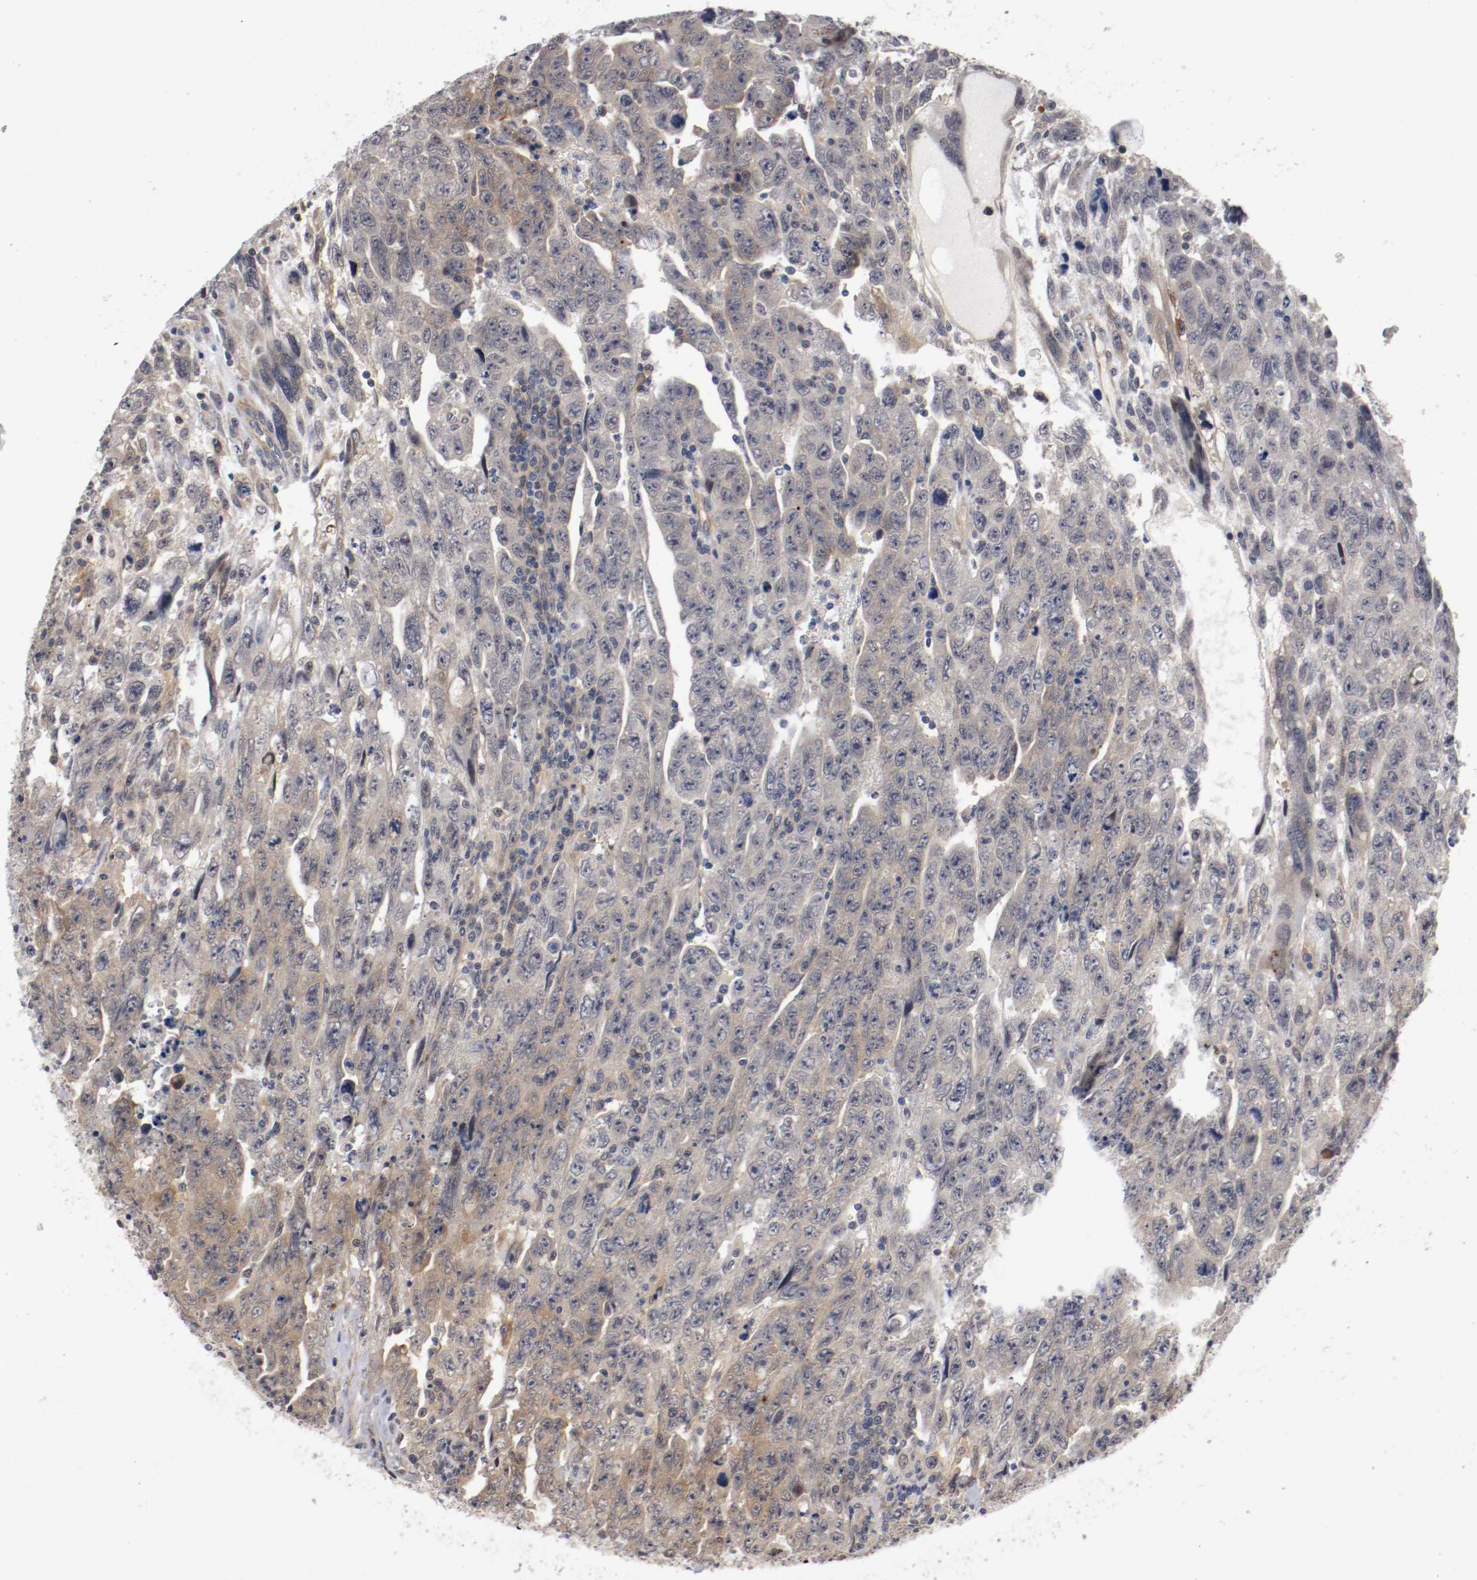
{"staining": {"intensity": "weak", "quantity": "<25%", "location": "cytoplasmic/membranous"}, "tissue": "testis cancer", "cell_type": "Tumor cells", "image_type": "cancer", "snomed": [{"axis": "morphology", "description": "Carcinoma, Embryonal, NOS"}, {"axis": "topography", "description": "Testis"}], "caption": "Tumor cells are negative for protein expression in human testis cancer (embryonal carcinoma).", "gene": "RBM23", "patient": {"sex": "male", "age": 28}}